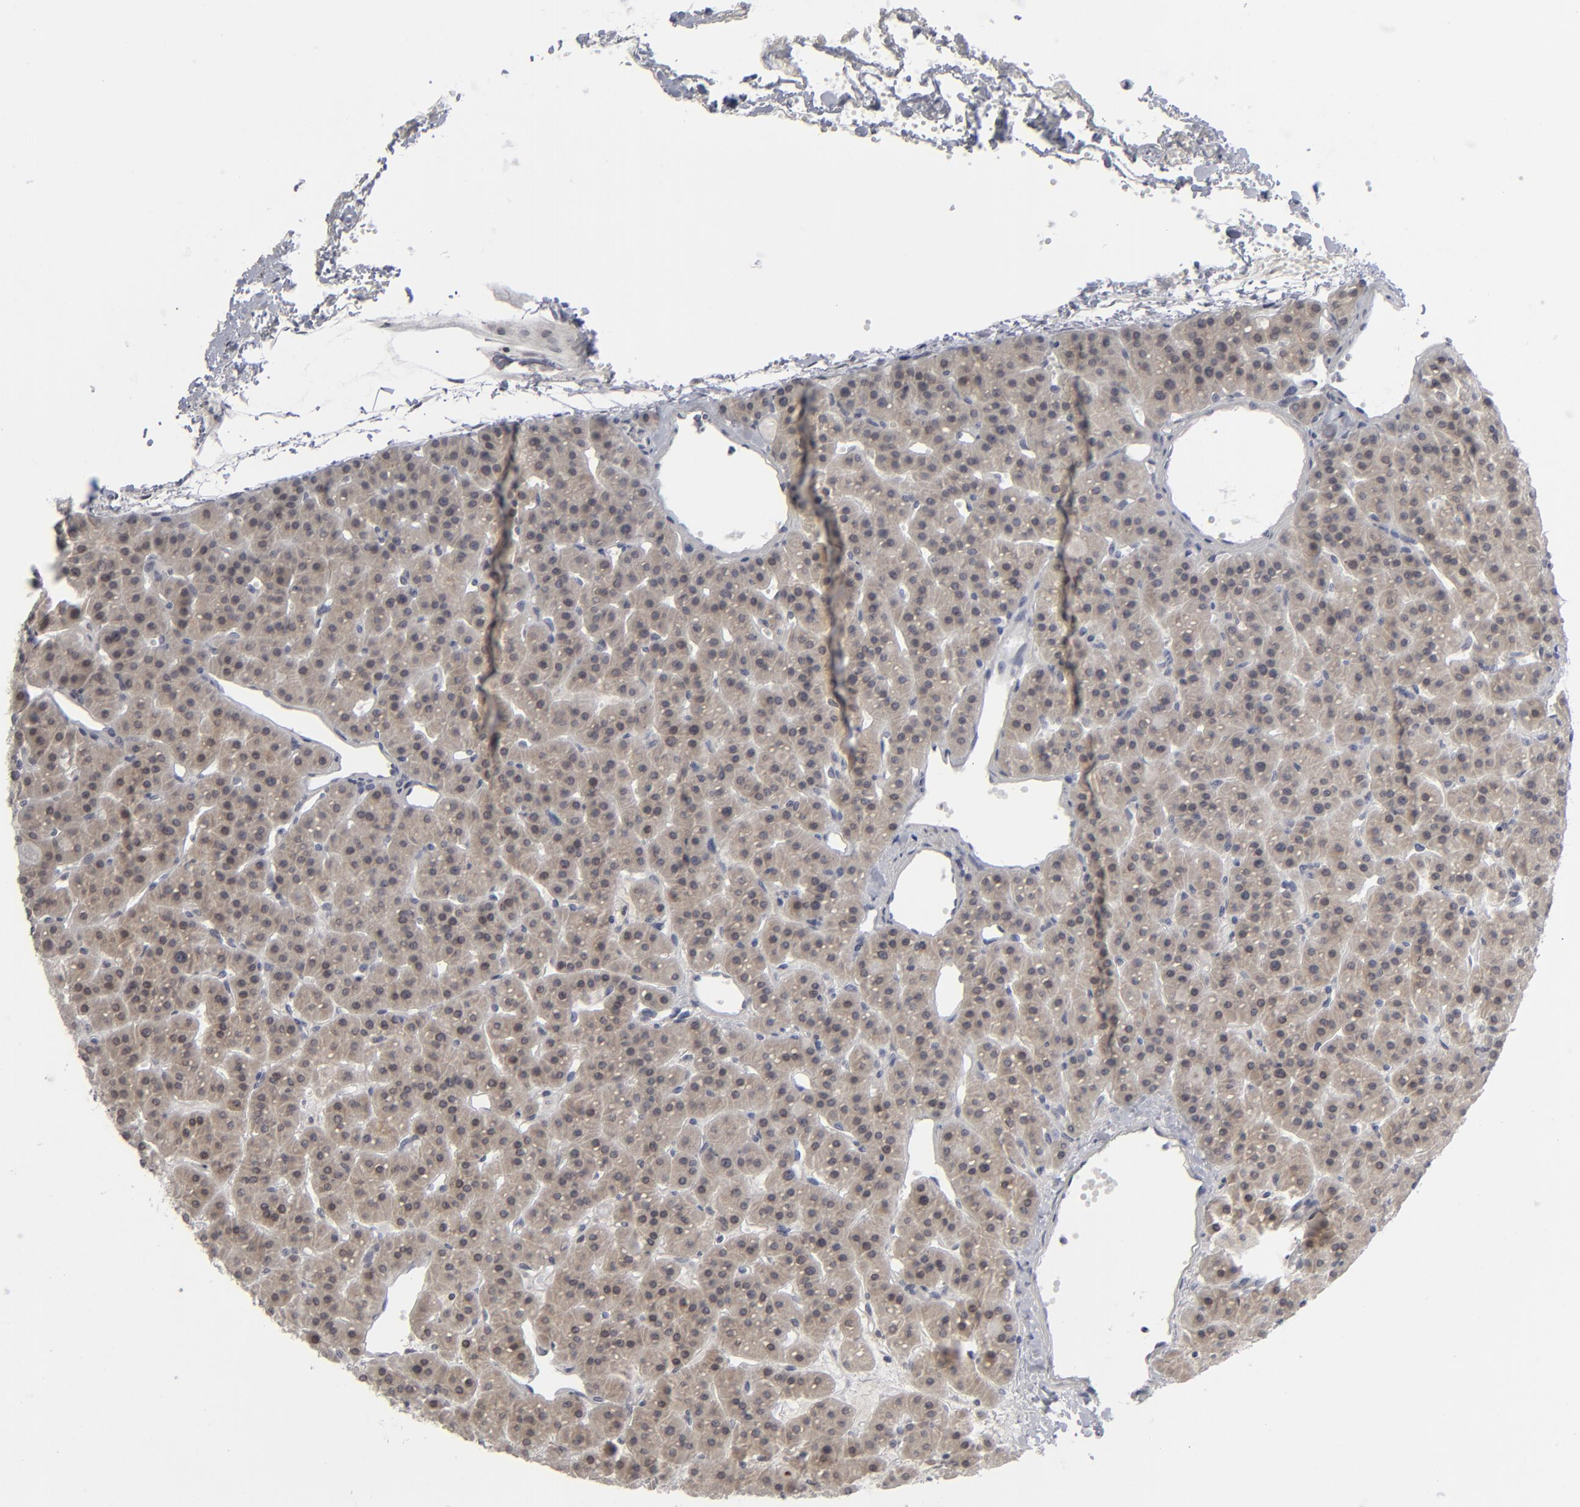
{"staining": {"intensity": "weak", "quantity": "25%-75%", "location": "cytoplasmic/membranous"}, "tissue": "parathyroid gland", "cell_type": "Glandular cells", "image_type": "normal", "snomed": [{"axis": "morphology", "description": "Normal tissue, NOS"}, {"axis": "topography", "description": "Parathyroid gland"}], "caption": "Approximately 25%-75% of glandular cells in normal parathyroid gland demonstrate weak cytoplasmic/membranous protein expression as visualized by brown immunohistochemical staining.", "gene": "NUP88", "patient": {"sex": "female", "age": 76}}